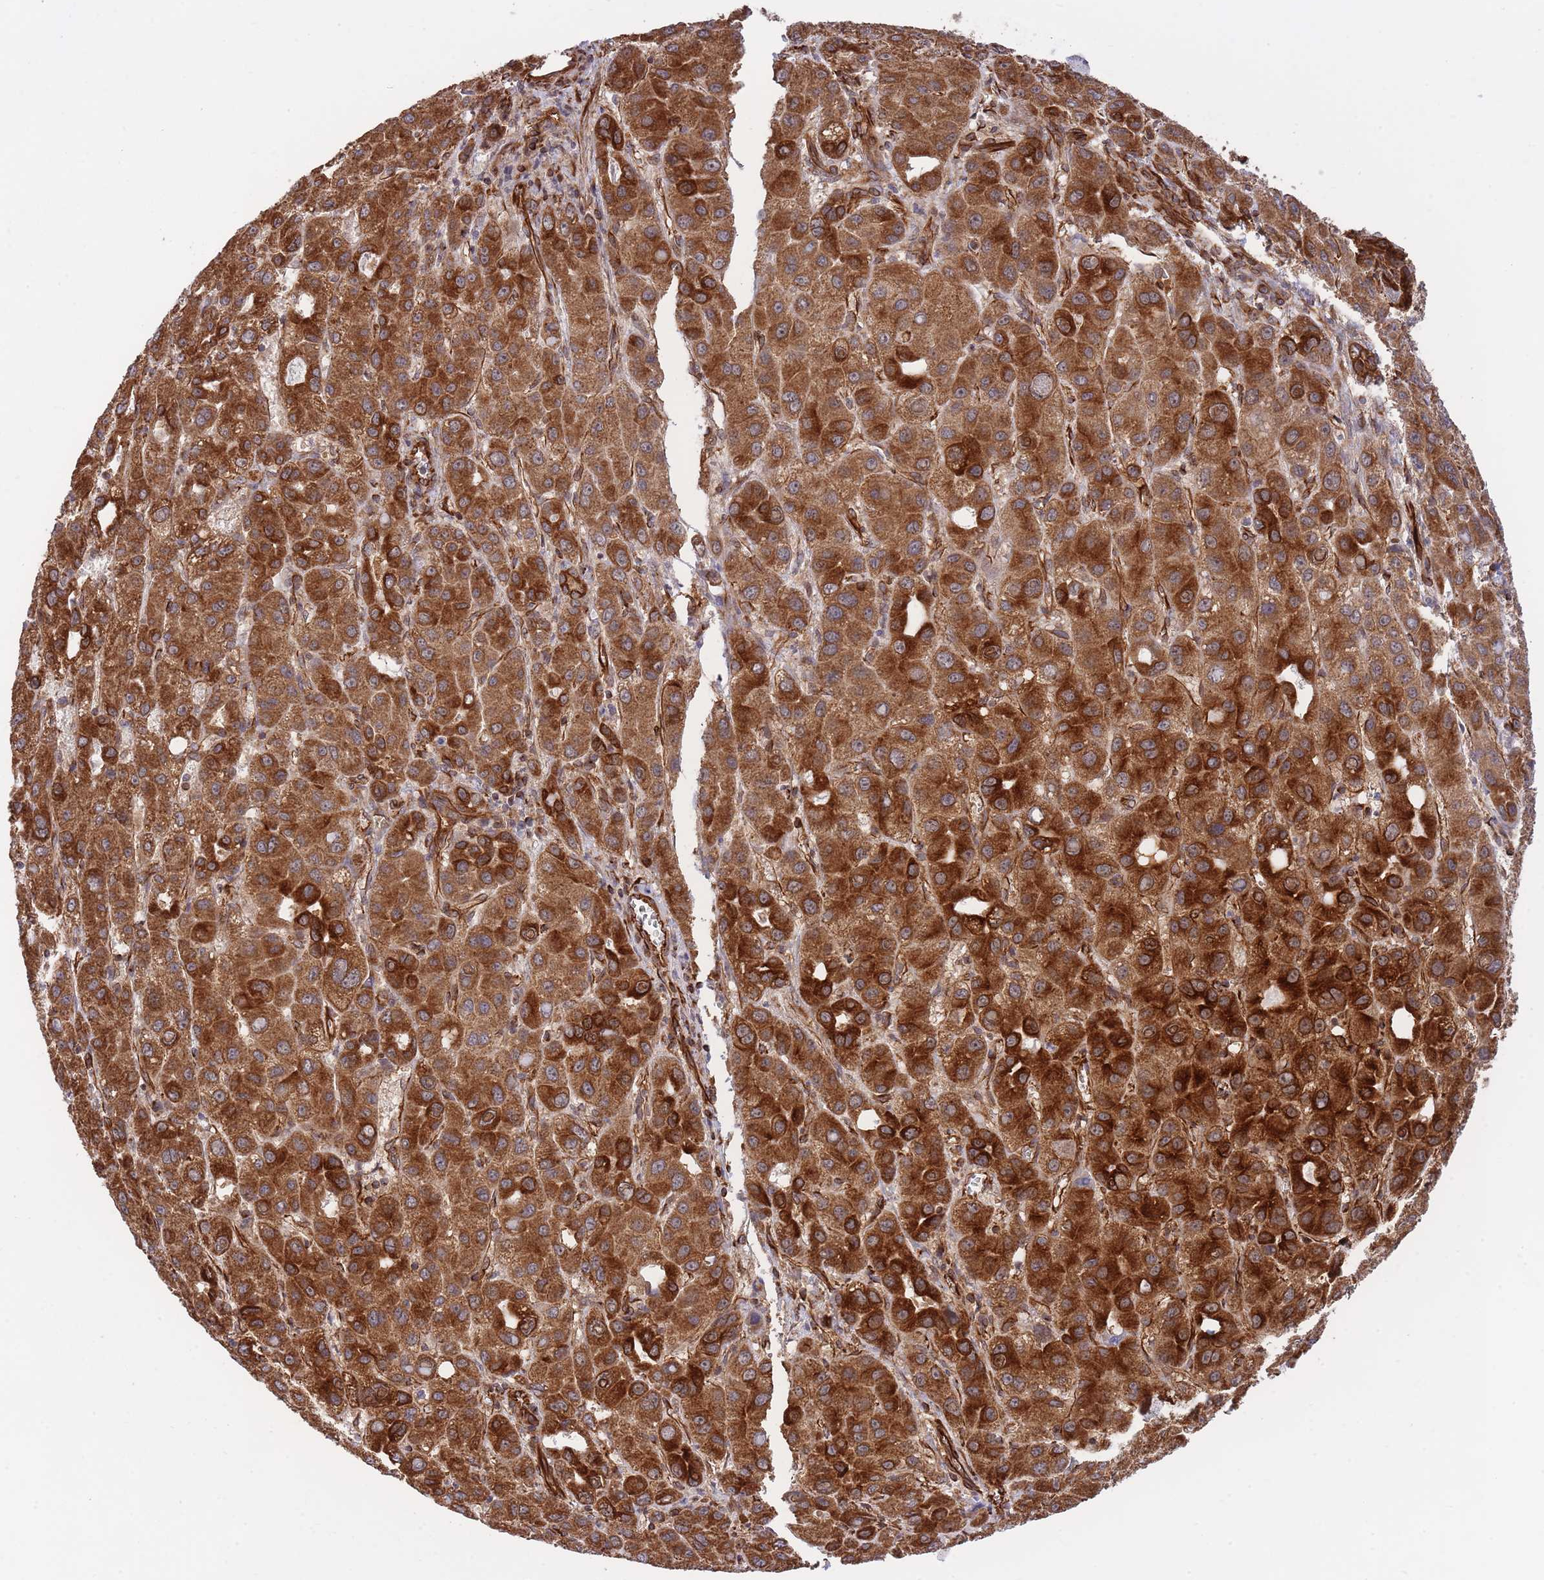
{"staining": {"intensity": "strong", "quantity": ">75%", "location": "cytoplasmic/membranous"}, "tissue": "liver cancer", "cell_type": "Tumor cells", "image_type": "cancer", "snomed": [{"axis": "morphology", "description": "Carcinoma, Hepatocellular, NOS"}, {"axis": "topography", "description": "Liver"}], "caption": "Protein expression analysis of human liver cancer reveals strong cytoplasmic/membranous expression in about >75% of tumor cells.", "gene": "EXOSC8", "patient": {"sex": "male", "age": 55}}